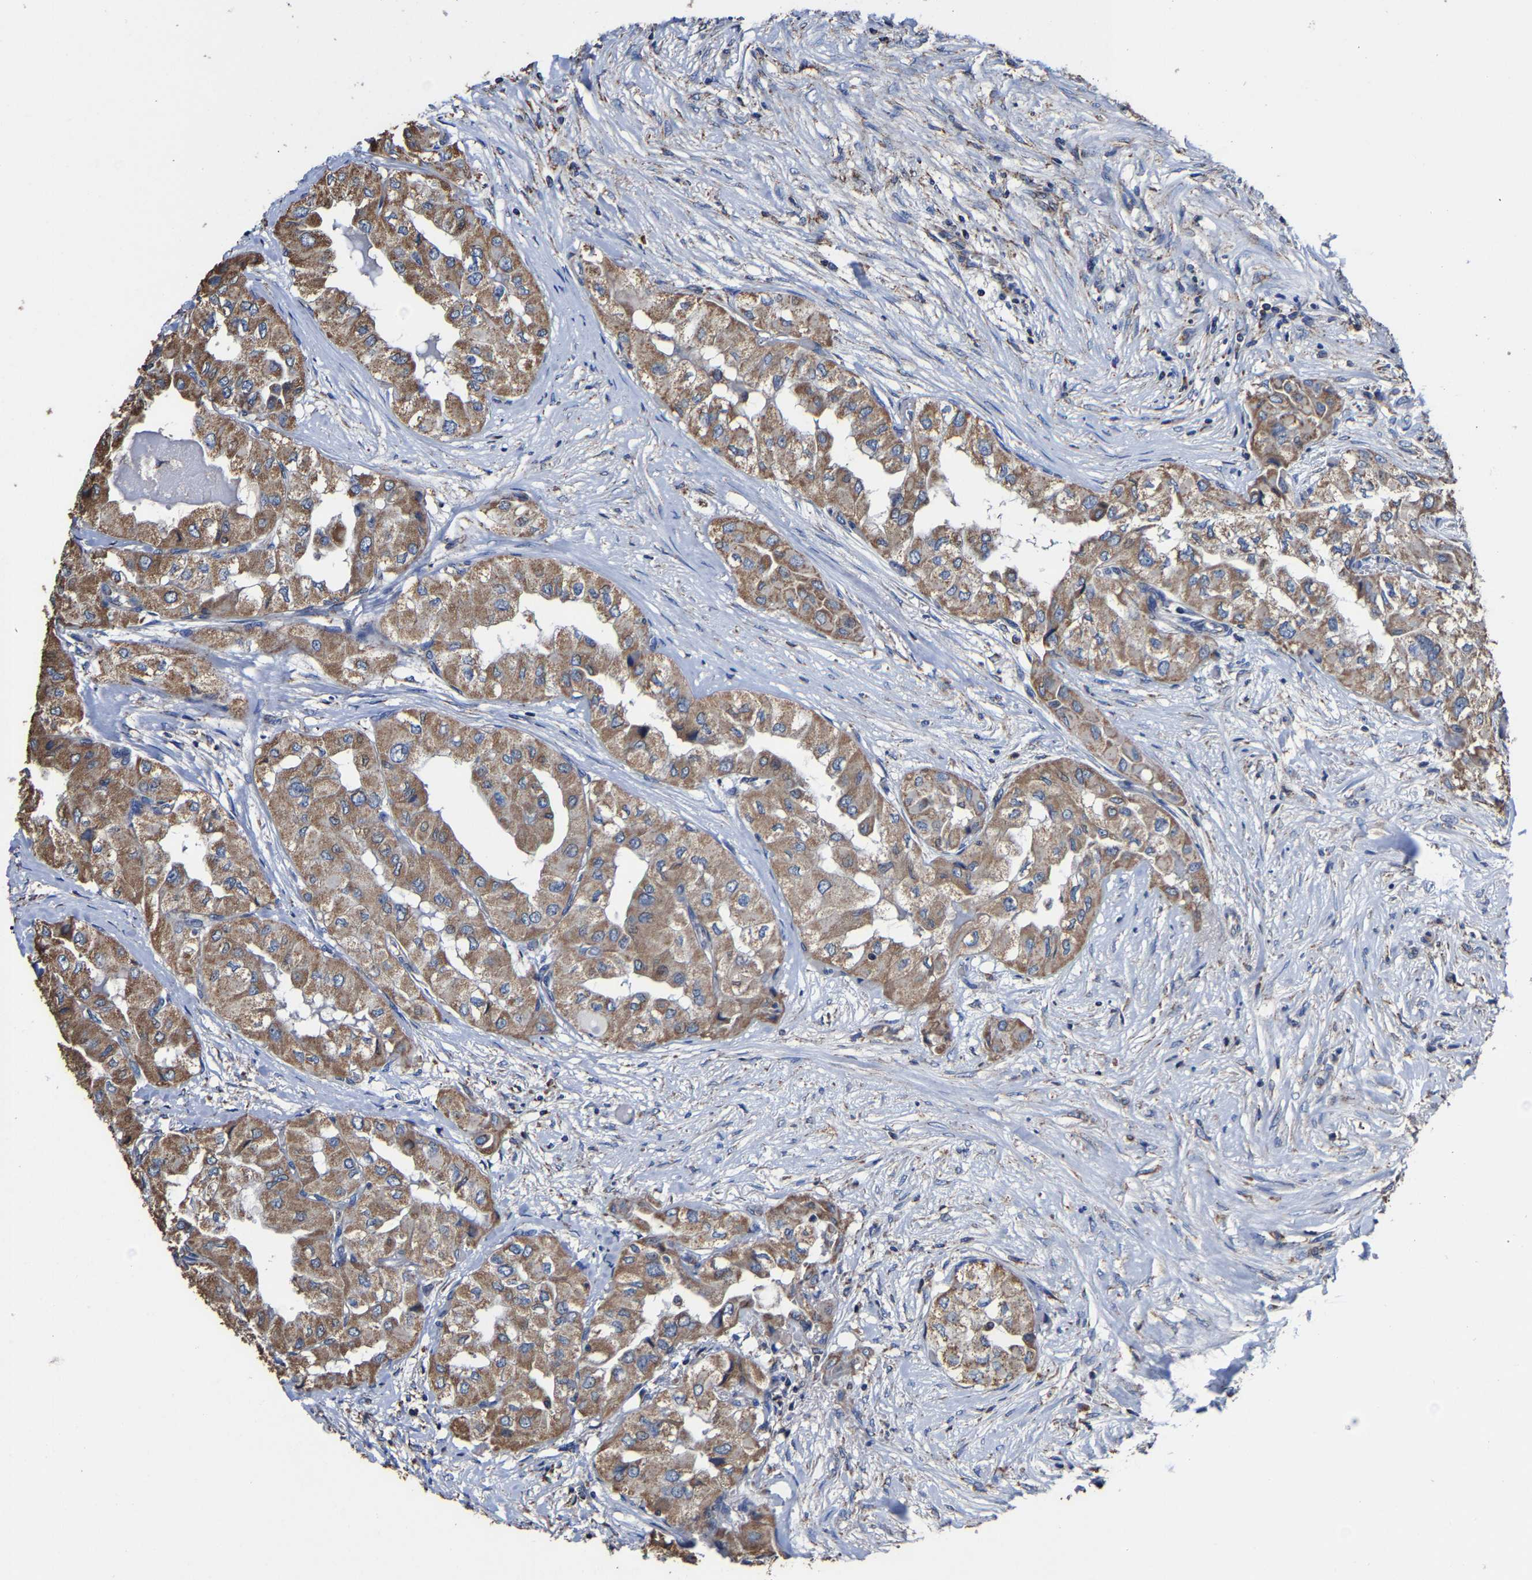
{"staining": {"intensity": "moderate", "quantity": ">75%", "location": "cytoplasmic/membranous"}, "tissue": "thyroid cancer", "cell_type": "Tumor cells", "image_type": "cancer", "snomed": [{"axis": "morphology", "description": "Papillary adenocarcinoma, NOS"}, {"axis": "topography", "description": "Thyroid gland"}], "caption": "There is medium levels of moderate cytoplasmic/membranous expression in tumor cells of thyroid cancer (papillary adenocarcinoma), as demonstrated by immunohistochemical staining (brown color).", "gene": "ZCCHC7", "patient": {"sex": "female", "age": 59}}